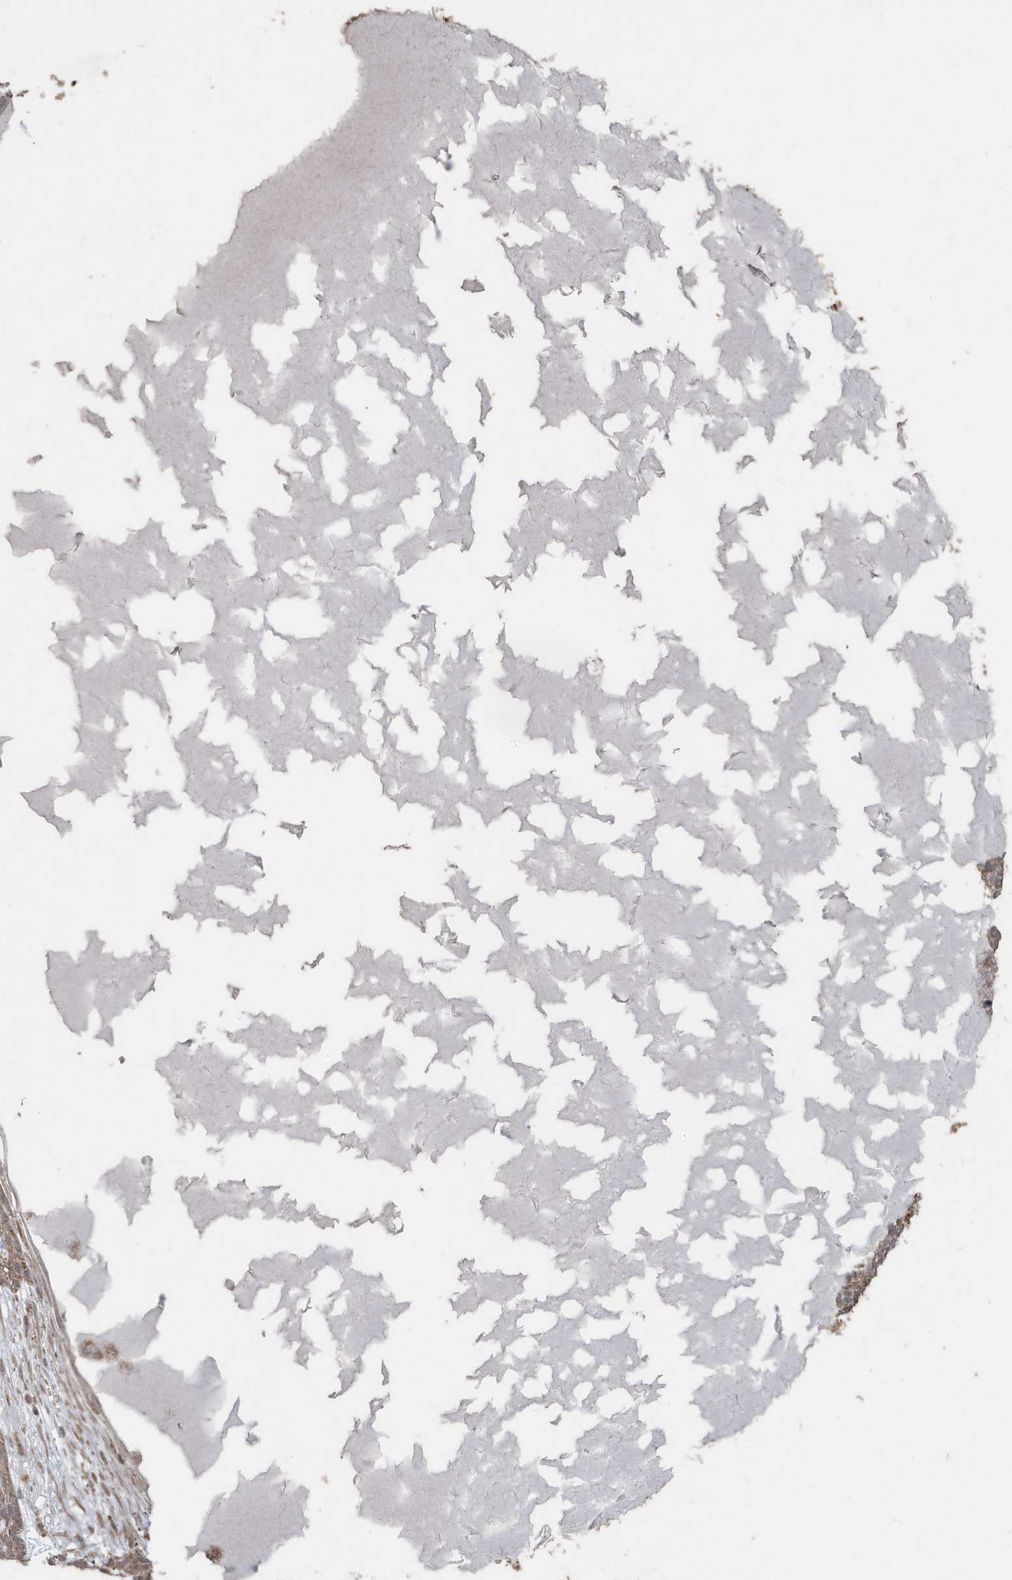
{"staining": {"intensity": "moderate", "quantity": "25%-75%", "location": "cytoplasmic/membranous"}, "tissue": "skin cancer", "cell_type": "Tumor cells", "image_type": "cancer", "snomed": [{"axis": "morphology", "description": "Squamous cell carcinoma, NOS"}, {"axis": "topography", "description": "Skin"}], "caption": "IHC of human skin squamous cell carcinoma reveals medium levels of moderate cytoplasmic/membranous expression in about 25%-75% of tumor cells.", "gene": "PAXBP1", "patient": {"sex": "female", "age": 90}}